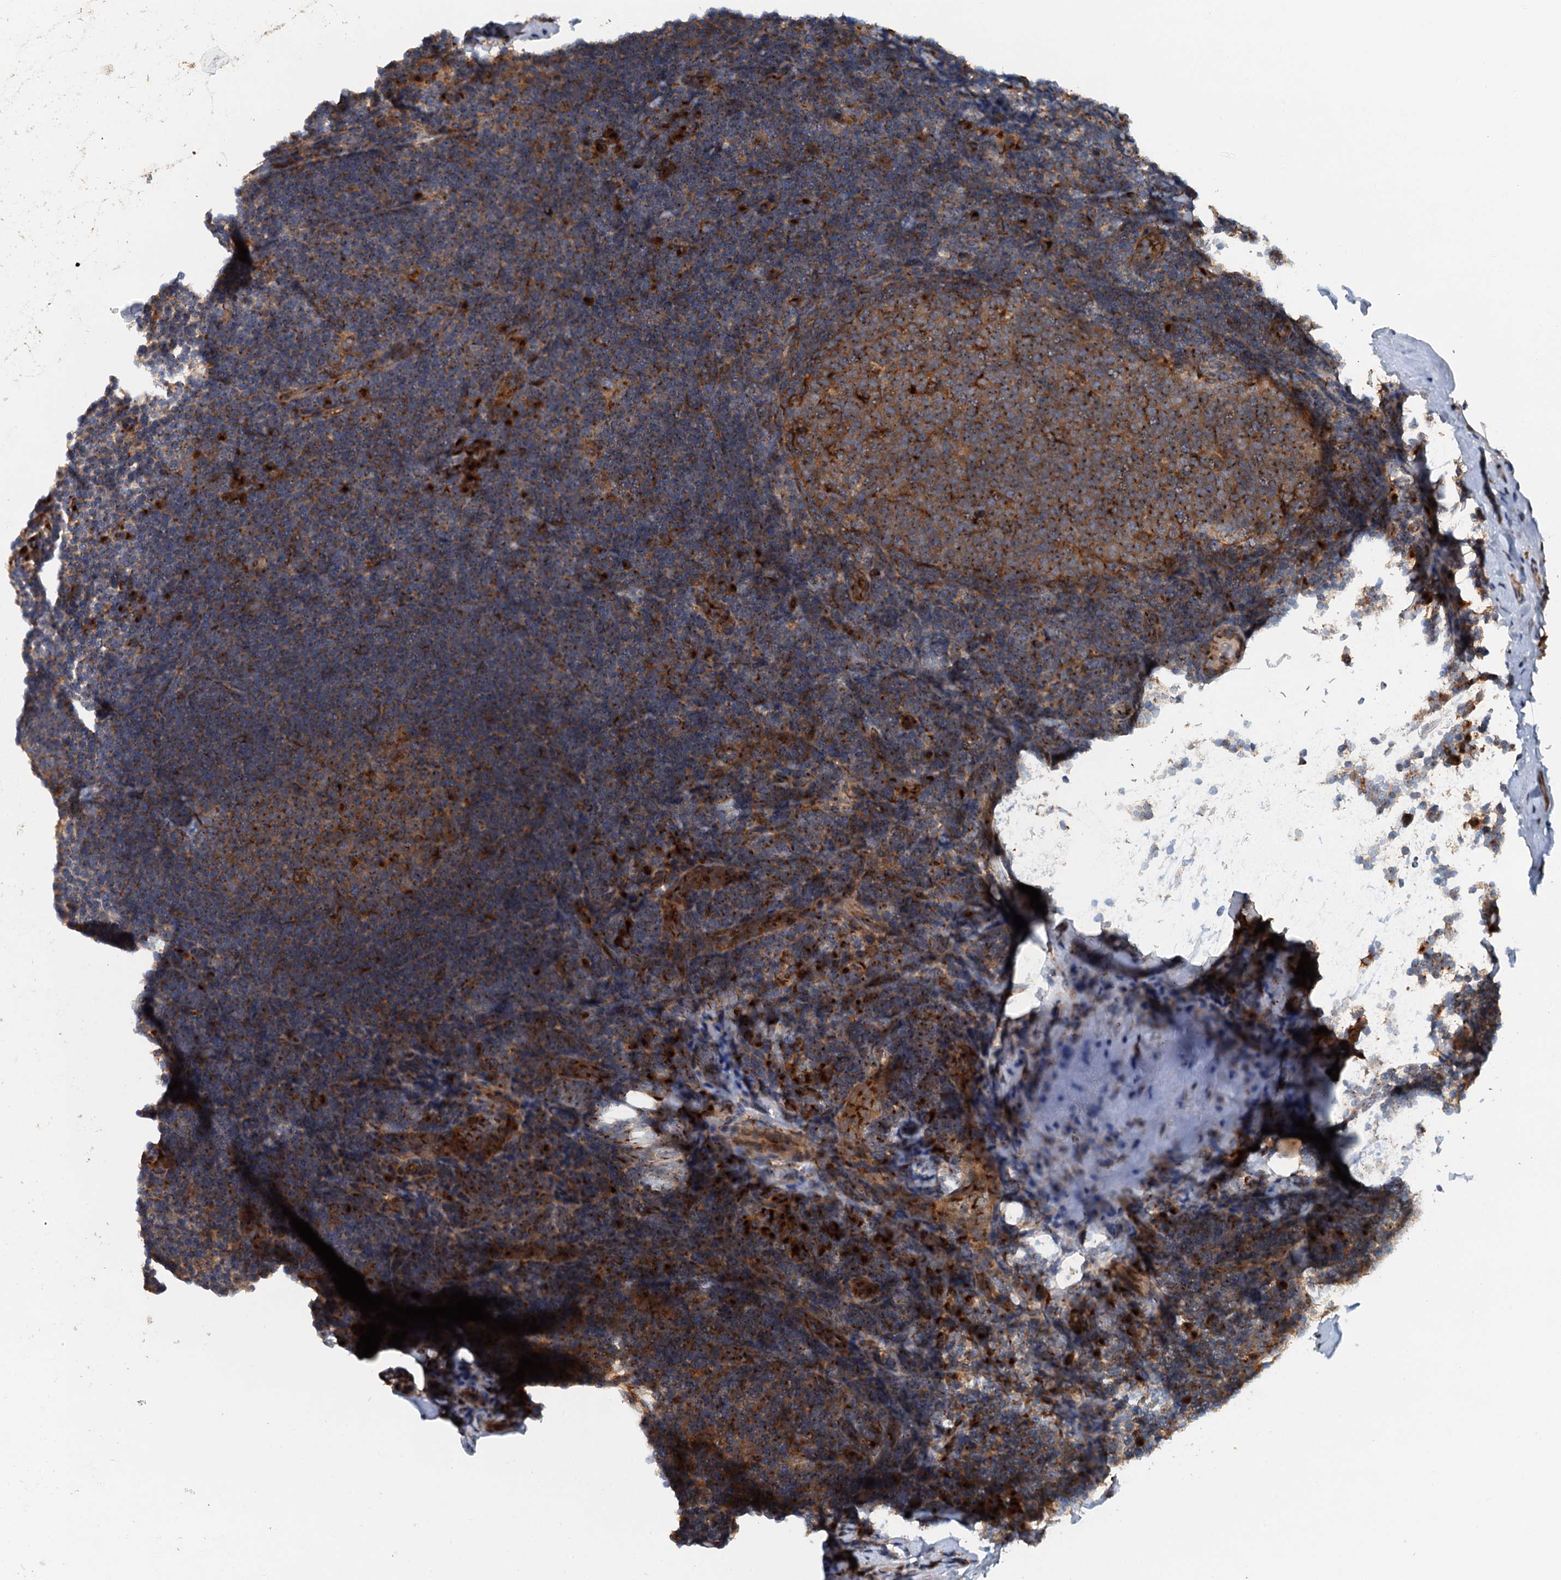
{"staining": {"intensity": "strong", "quantity": ">75%", "location": "cytoplasmic/membranous"}, "tissue": "tonsil", "cell_type": "Germinal center cells", "image_type": "normal", "snomed": [{"axis": "morphology", "description": "Normal tissue, NOS"}, {"axis": "topography", "description": "Tonsil"}], "caption": "This photomicrograph reveals immunohistochemistry staining of benign tonsil, with high strong cytoplasmic/membranous positivity in about >75% of germinal center cells.", "gene": "COG3", "patient": {"sex": "male", "age": 37}}